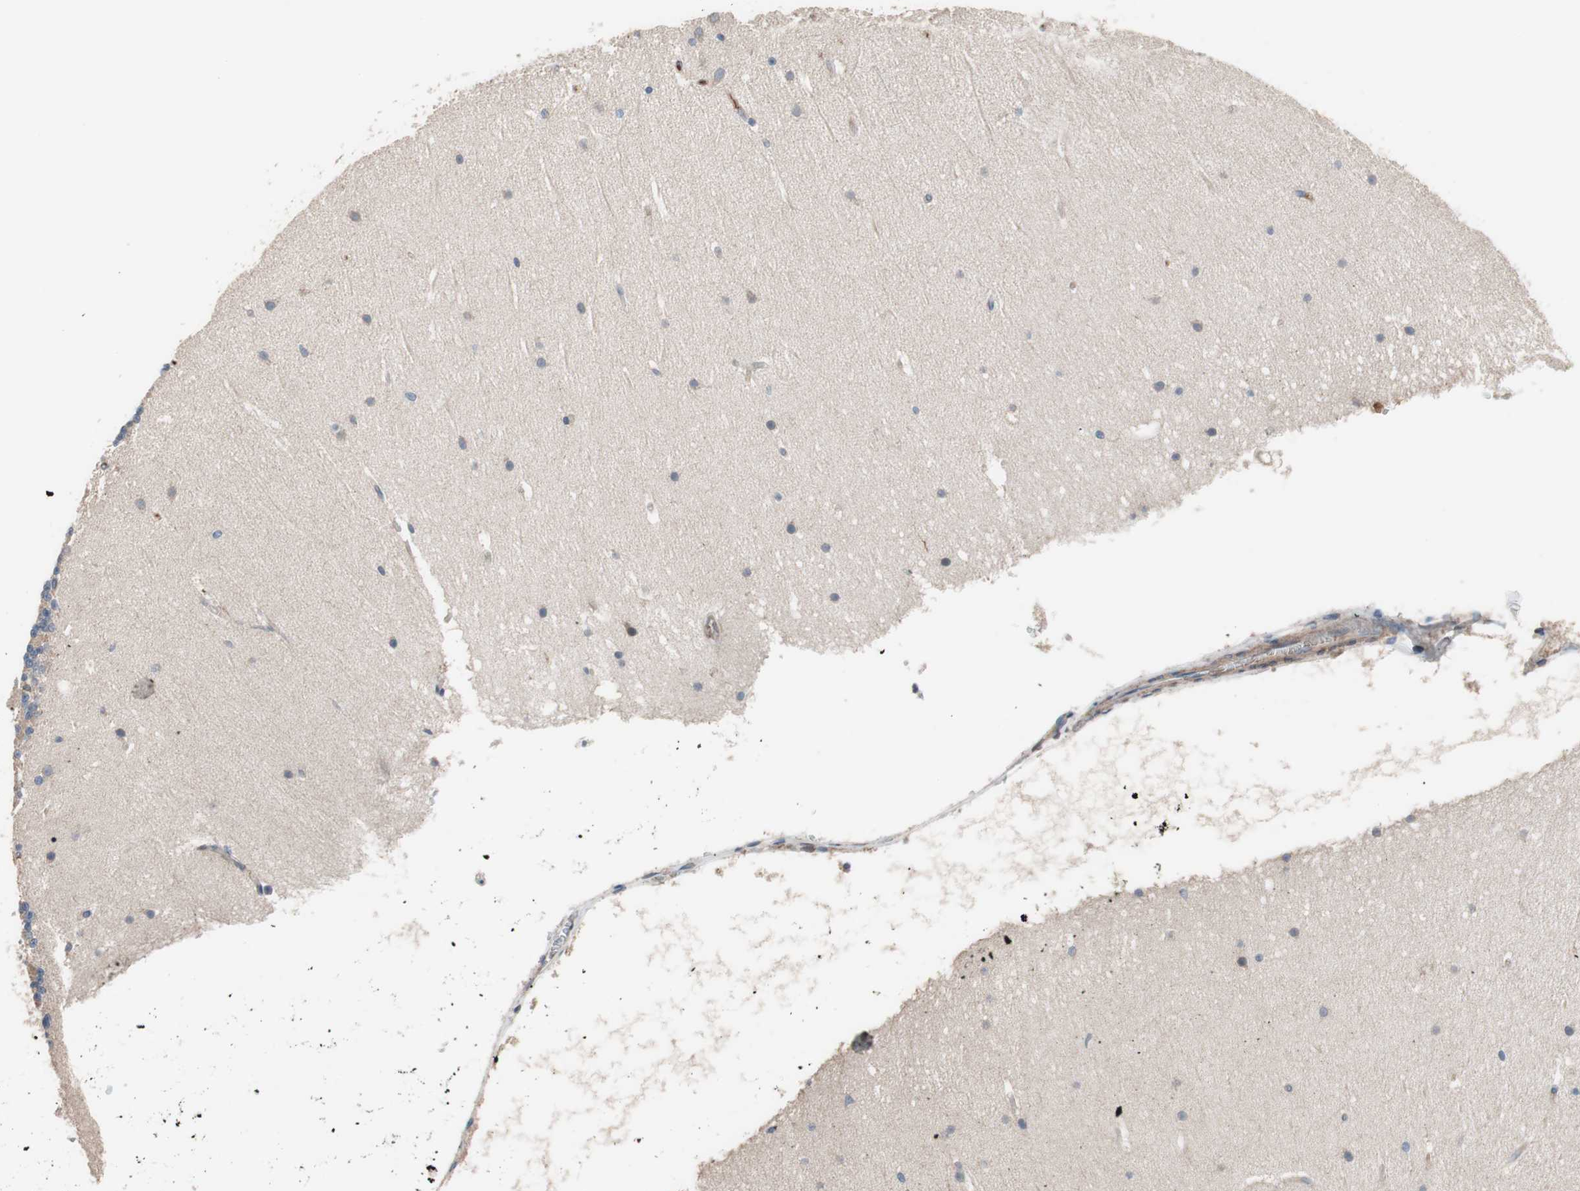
{"staining": {"intensity": "moderate", "quantity": "<25%", "location": "nuclear"}, "tissue": "cerebellum", "cell_type": "Cells in granular layer", "image_type": "normal", "snomed": [{"axis": "morphology", "description": "Normal tissue, NOS"}, {"axis": "topography", "description": "Cerebellum"}], "caption": "High-power microscopy captured an immunohistochemistry (IHC) photomicrograph of unremarkable cerebellum, revealing moderate nuclear expression in approximately <25% of cells in granular layer. The protein of interest is stained brown, and the nuclei are stained in blue (DAB IHC with brightfield microscopy, high magnification).", "gene": "SDC4", "patient": {"sex": "female", "age": 19}}